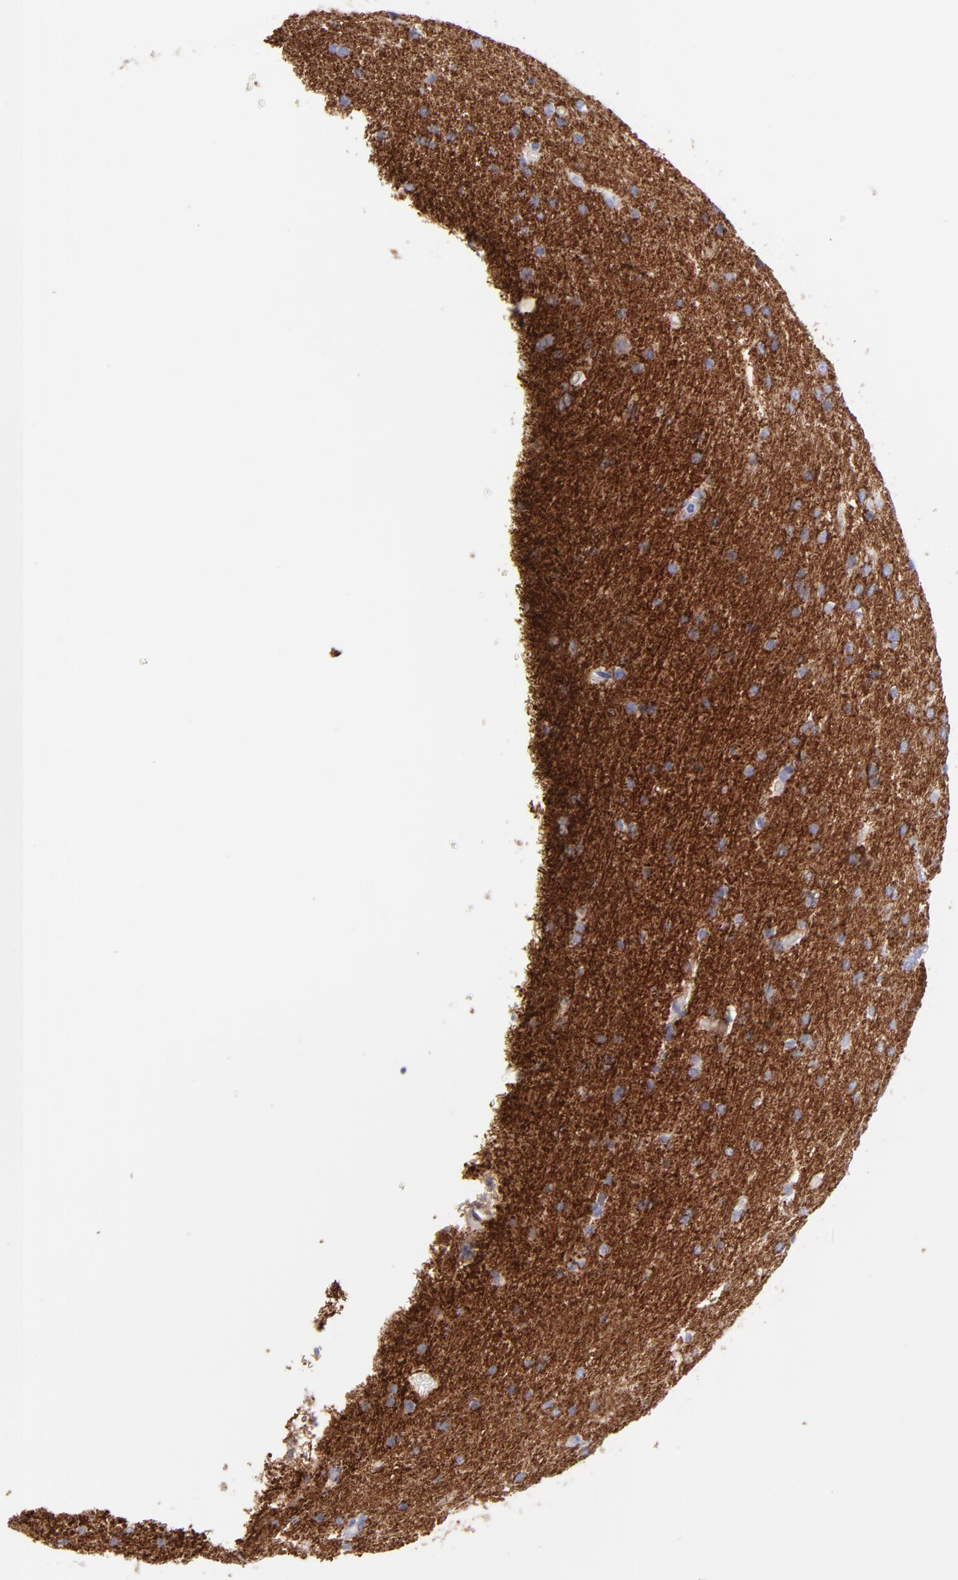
{"staining": {"intensity": "strong", "quantity": ">75%", "location": "cytoplasmic/membranous"}, "tissue": "glioma", "cell_type": "Tumor cells", "image_type": "cancer", "snomed": [{"axis": "morphology", "description": "Glioma, malignant, Low grade"}, {"axis": "topography", "description": "Brain"}], "caption": "Immunohistochemical staining of malignant low-grade glioma displays high levels of strong cytoplasmic/membranous protein positivity in approximately >75% of tumor cells. The staining was performed using DAB, with brown indicating positive protein expression. Nuclei are stained blue with hematoxylin.", "gene": "AHNAK2", "patient": {"sex": "female", "age": 32}}